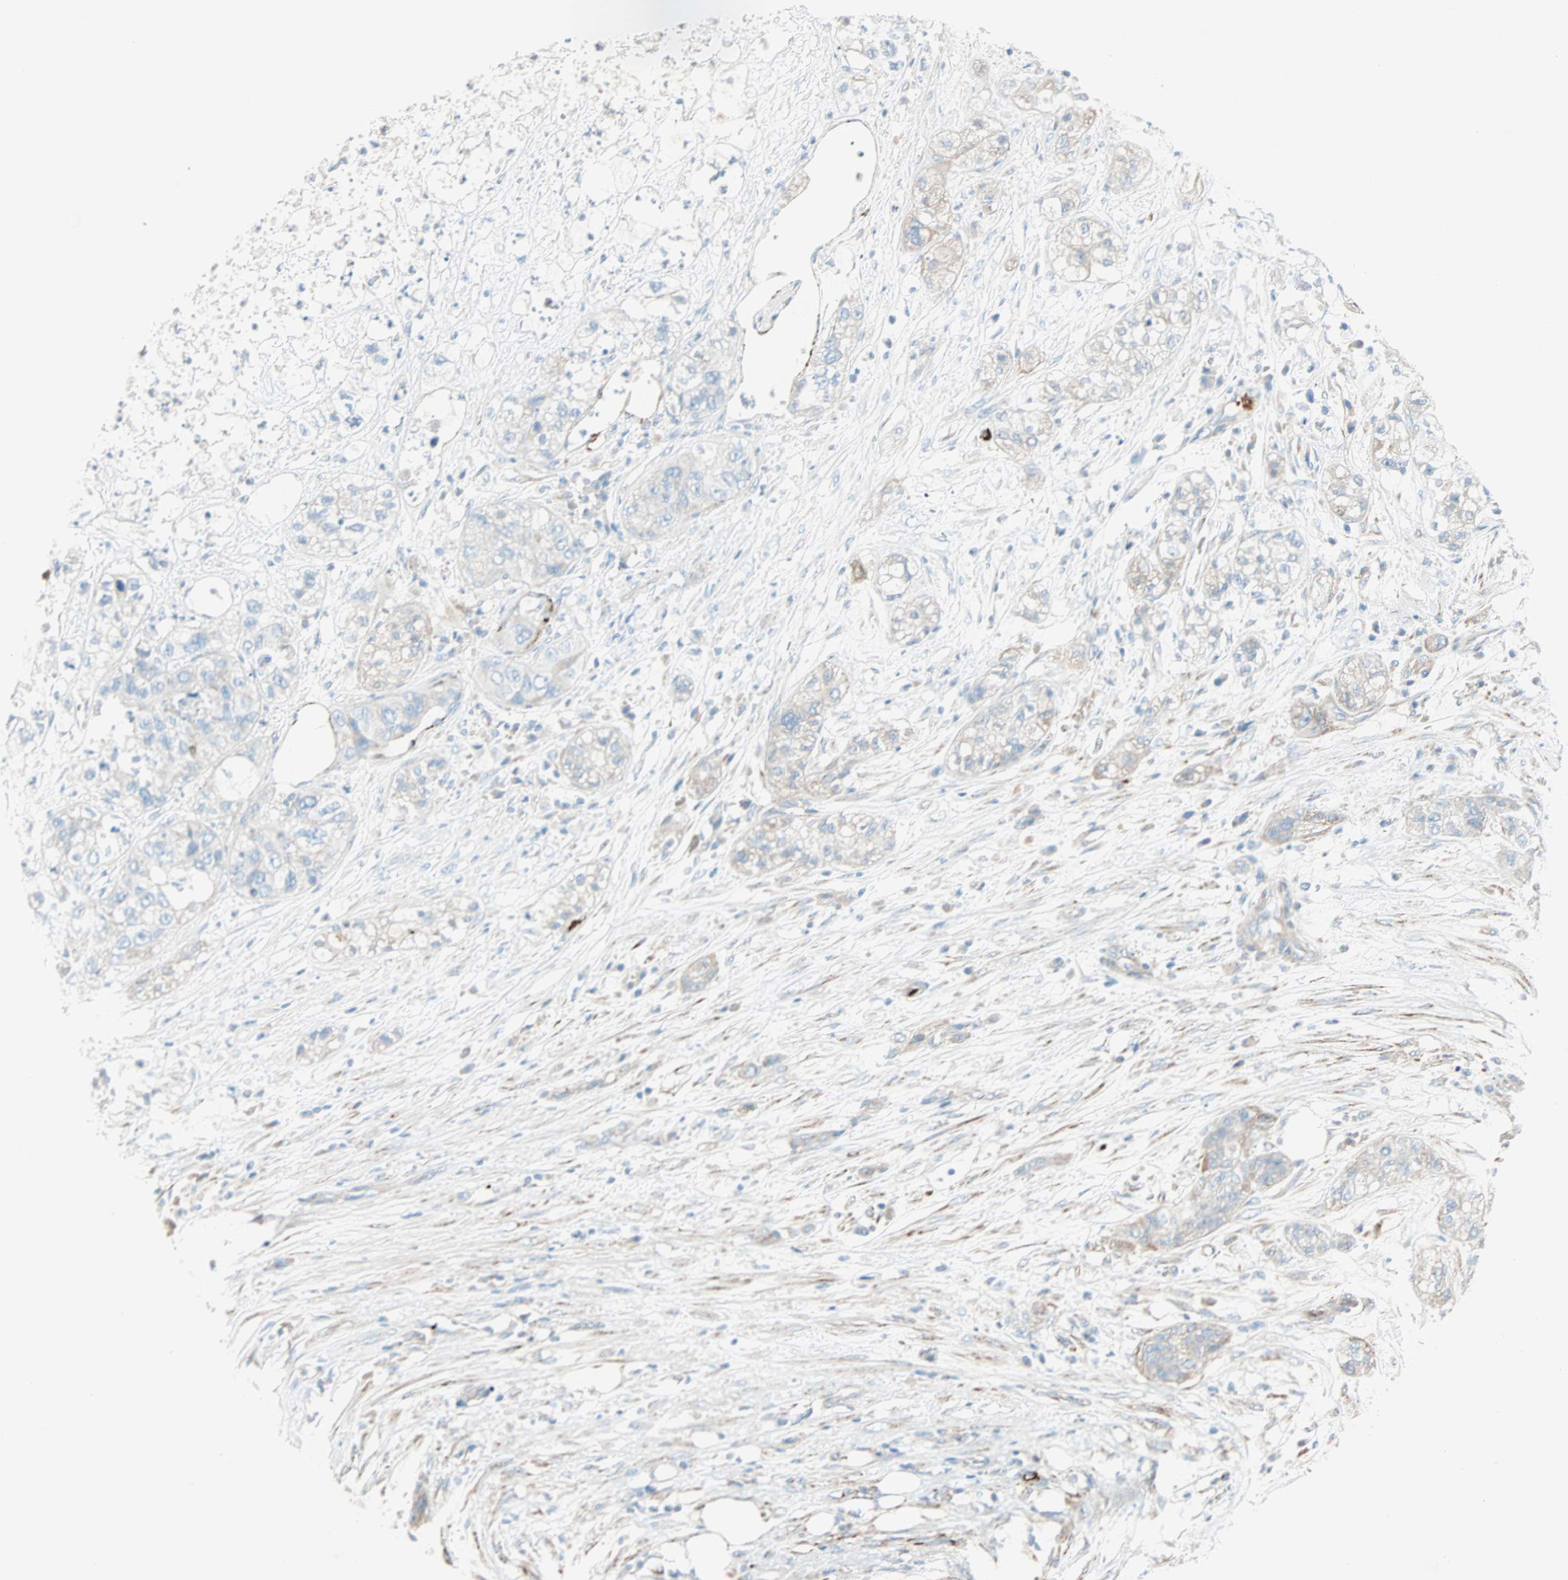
{"staining": {"intensity": "weak", "quantity": ">75%", "location": "cytoplasmic/membranous"}, "tissue": "pancreatic cancer", "cell_type": "Tumor cells", "image_type": "cancer", "snomed": [{"axis": "morphology", "description": "Adenocarcinoma, NOS"}, {"axis": "topography", "description": "Pancreas"}], "caption": "High-power microscopy captured an immunohistochemistry image of pancreatic cancer, revealing weak cytoplasmic/membranous expression in approximately >75% of tumor cells.", "gene": "LY6G6F", "patient": {"sex": "female", "age": 78}}